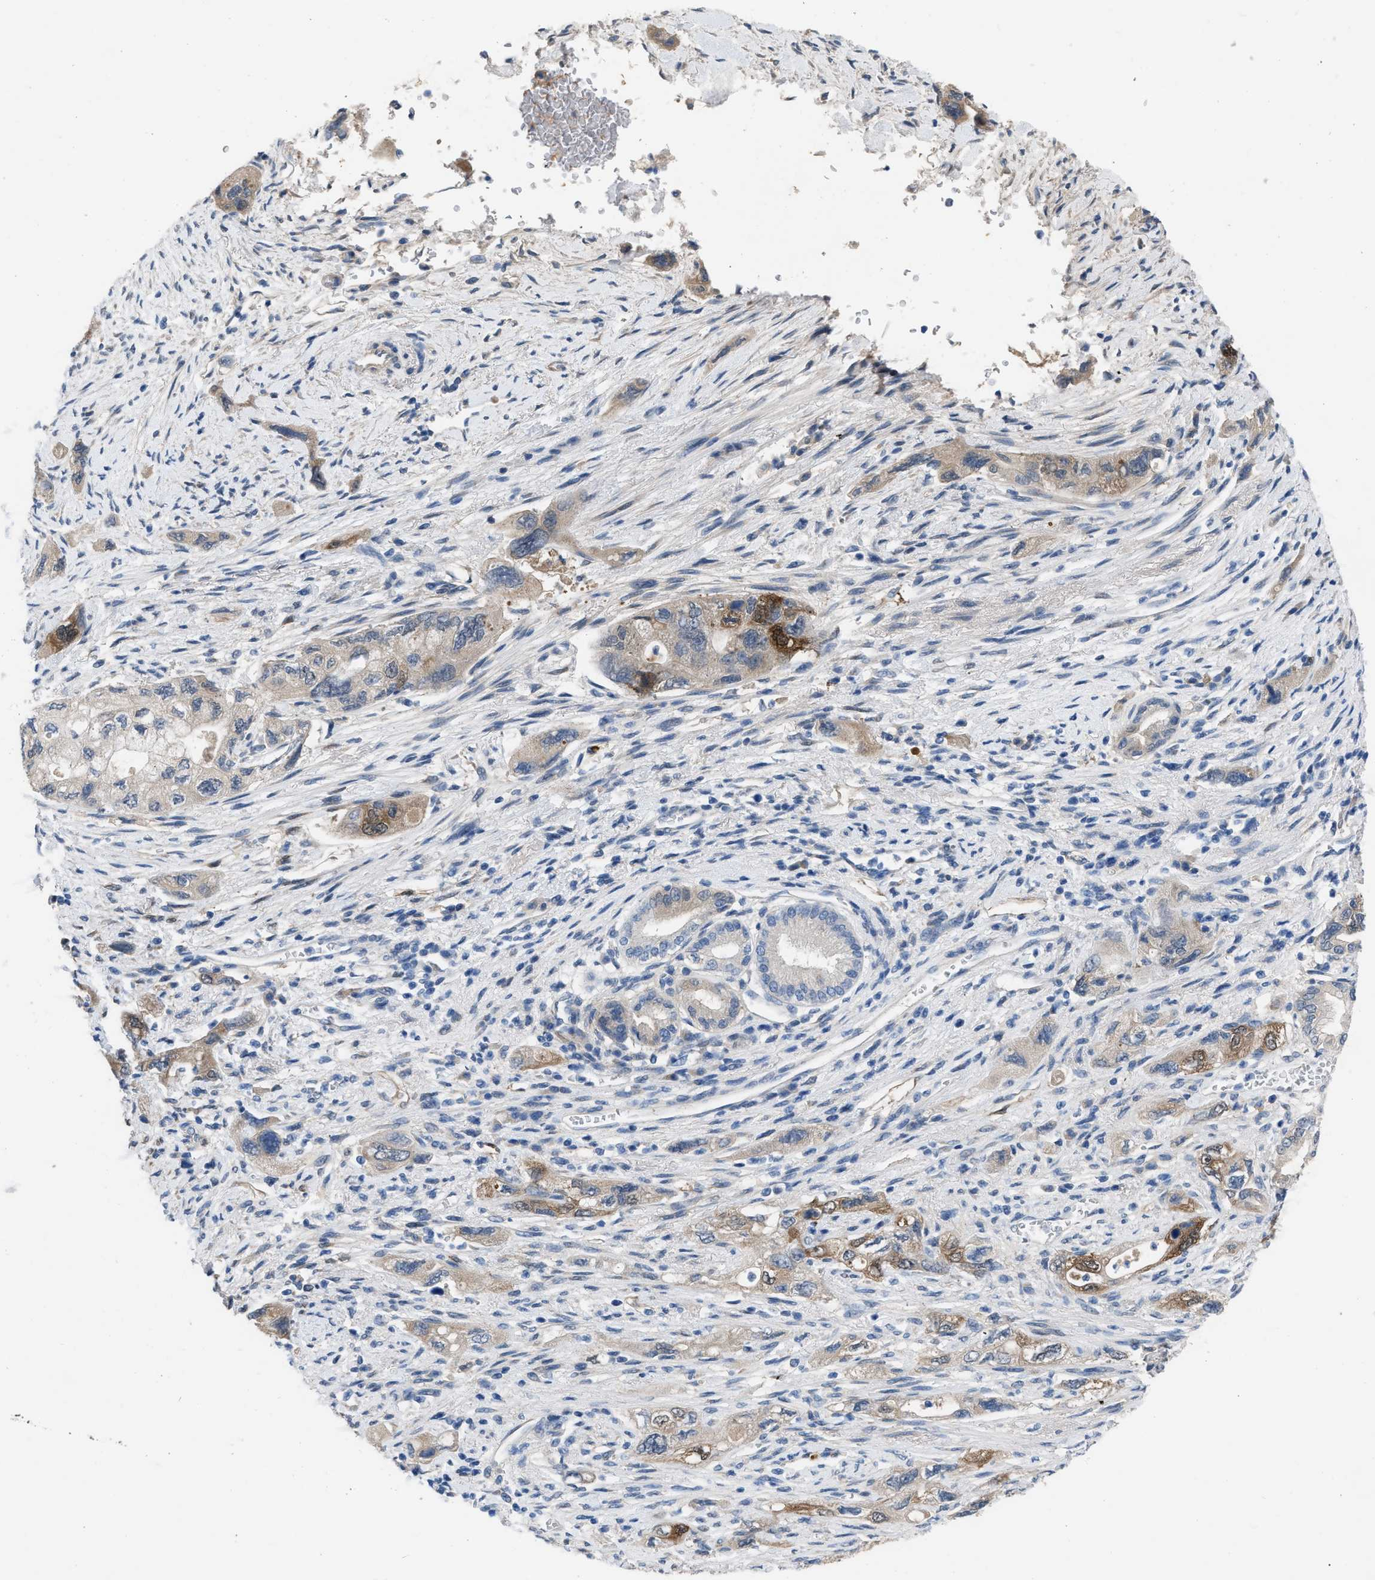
{"staining": {"intensity": "weak", "quantity": "25%-75%", "location": "cytoplasmic/membranous"}, "tissue": "pancreatic cancer", "cell_type": "Tumor cells", "image_type": "cancer", "snomed": [{"axis": "morphology", "description": "Adenocarcinoma, NOS"}, {"axis": "topography", "description": "Pancreas"}], "caption": "Pancreatic adenocarcinoma was stained to show a protein in brown. There is low levels of weak cytoplasmic/membranous positivity in approximately 25%-75% of tumor cells.", "gene": "RBP1", "patient": {"sex": "female", "age": 73}}